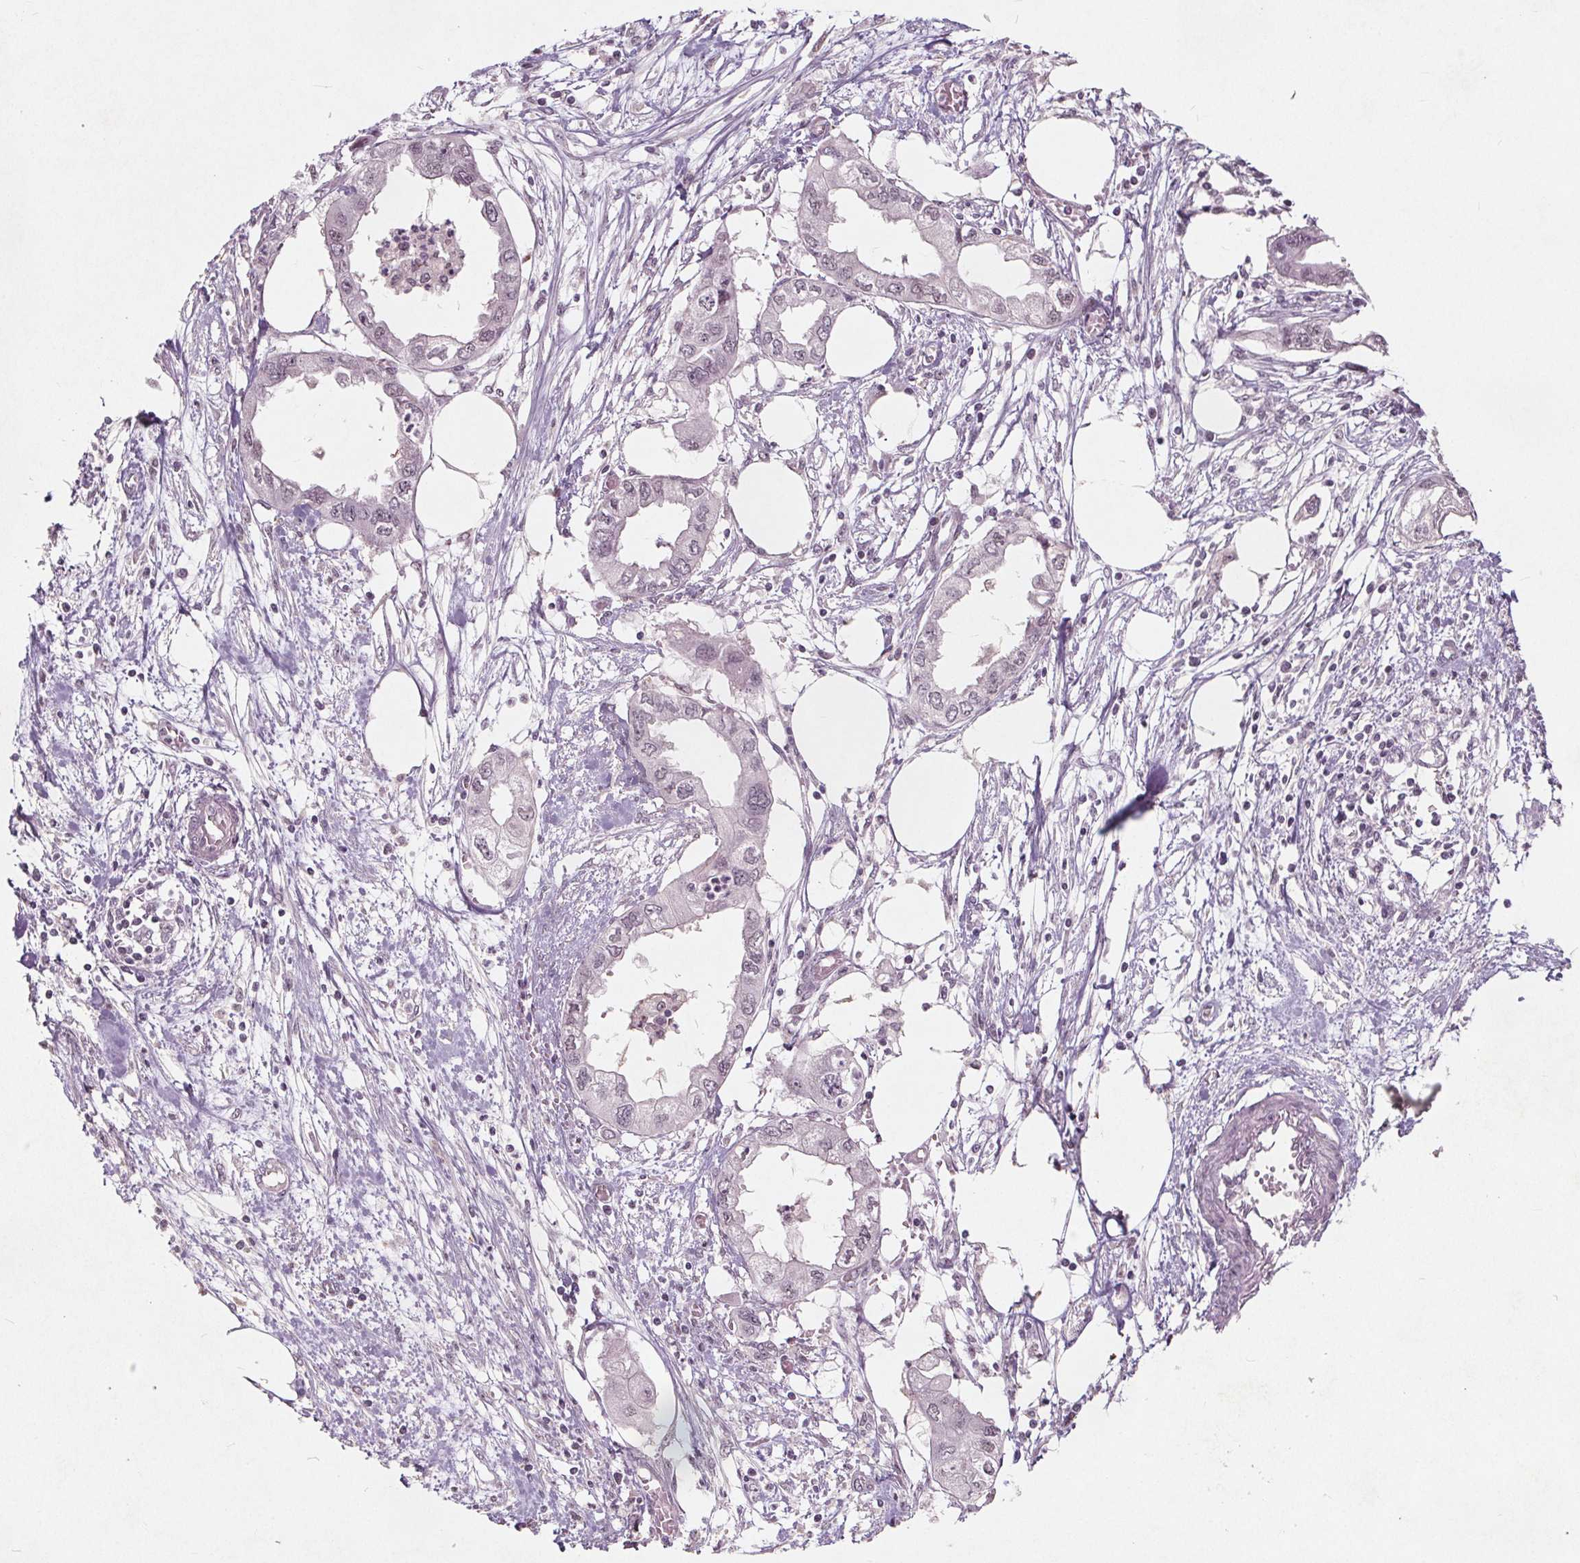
{"staining": {"intensity": "negative", "quantity": "none", "location": "none"}, "tissue": "endometrial cancer", "cell_type": "Tumor cells", "image_type": "cancer", "snomed": [{"axis": "morphology", "description": "Adenocarcinoma, NOS"}, {"axis": "morphology", "description": "Adenocarcinoma, metastatic, NOS"}, {"axis": "topography", "description": "Adipose tissue"}, {"axis": "topography", "description": "Endometrium"}], "caption": "The micrograph displays no staining of tumor cells in endometrial cancer (adenocarcinoma). The staining is performed using DAB brown chromogen with nuclei counter-stained in using hematoxylin.", "gene": "TAF6L", "patient": {"sex": "female", "age": 67}}